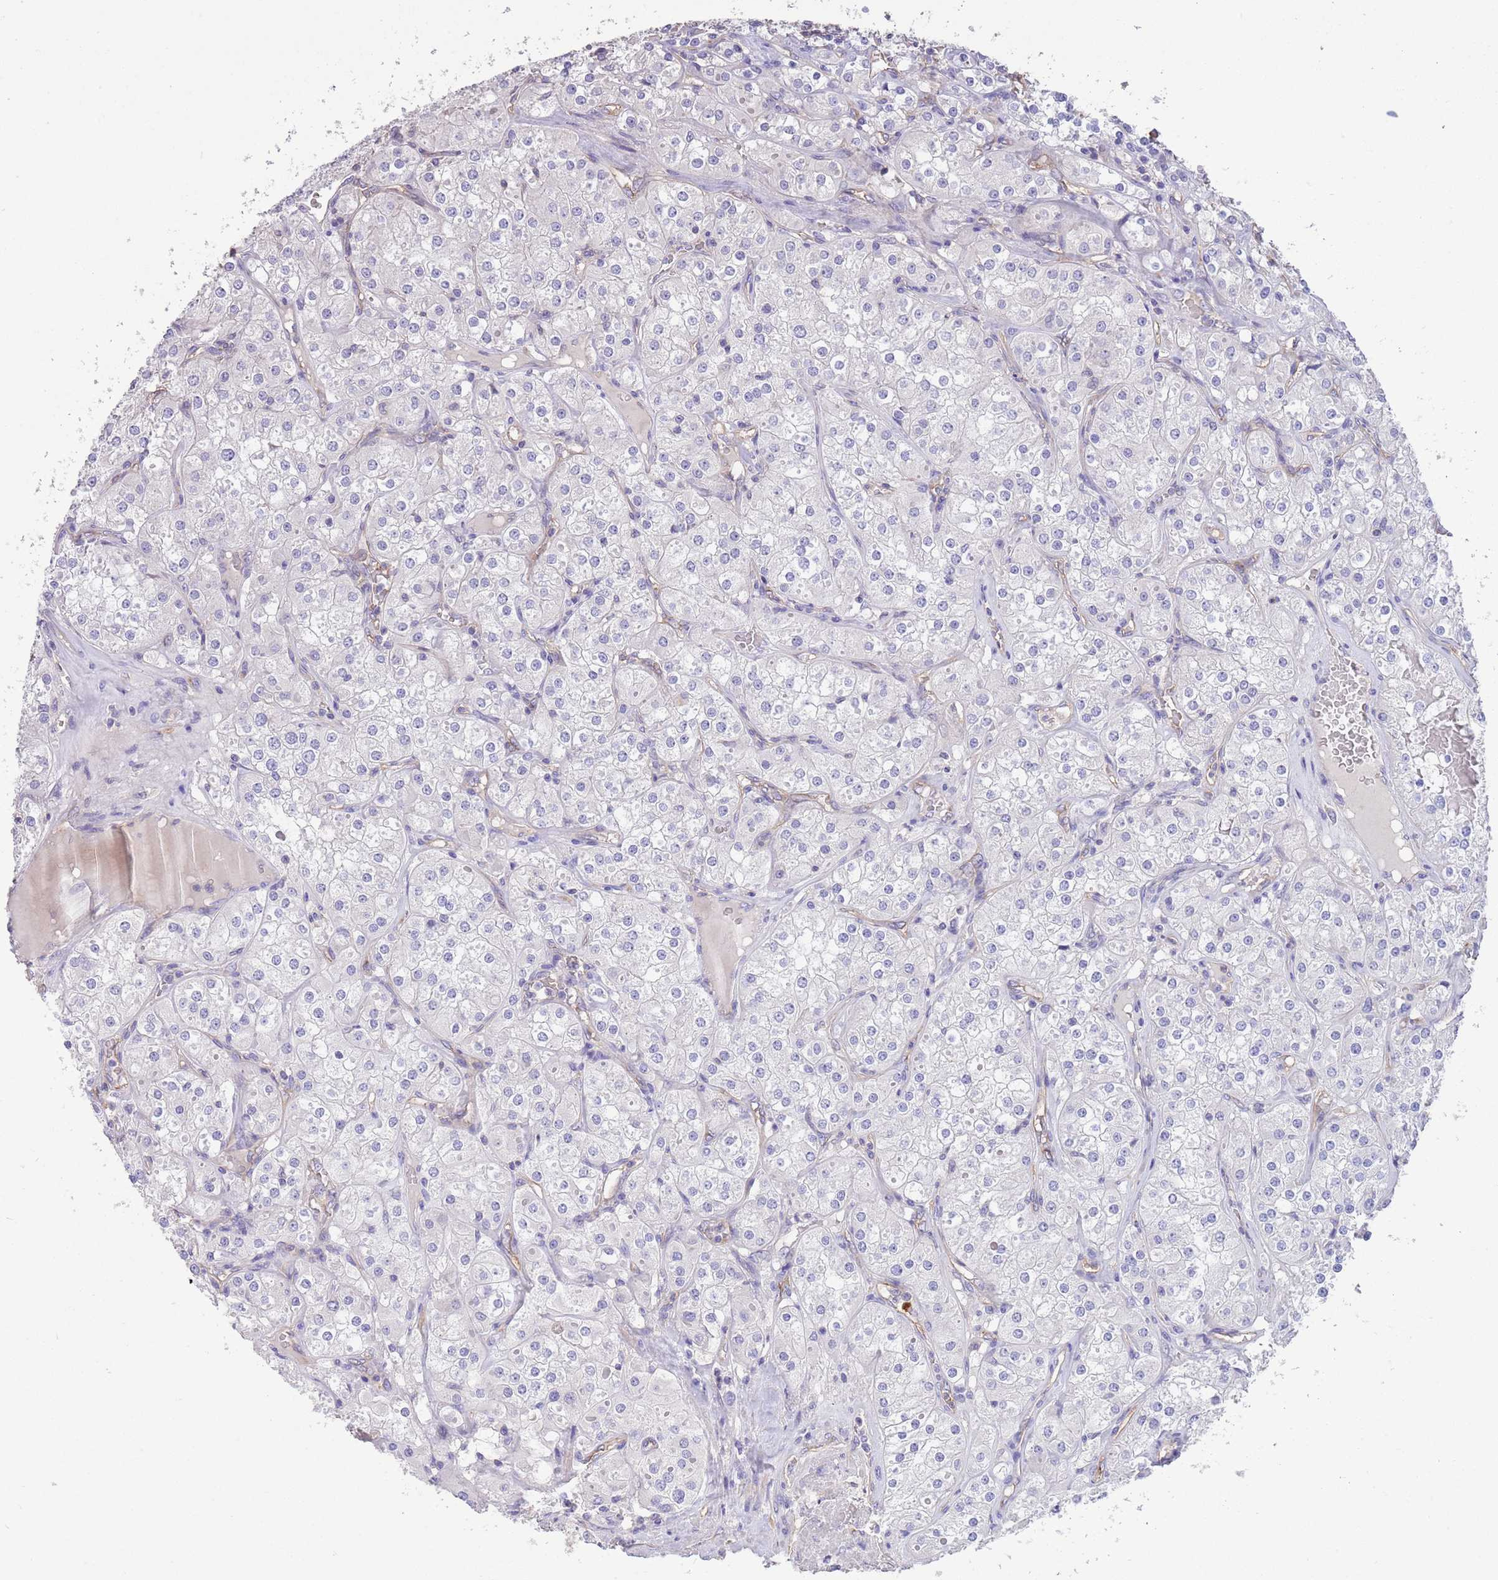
{"staining": {"intensity": "negative", "quantity": "none", "location": "none"}, "tissue": "renal cancer", "cell_type": "Tumor cells", "image_type": "cancer", "snomed": [{"axis": "morphology", "description": "Adenocarcinoma, NOS"}, {"axis": "topography", "description": "Kidney"}], "caption": "This is an IHC image of renal cancer. There is no positivity in tumor cells.", "gene": "SFTPA1", "patient": {"sex": "male", "age": 77}}